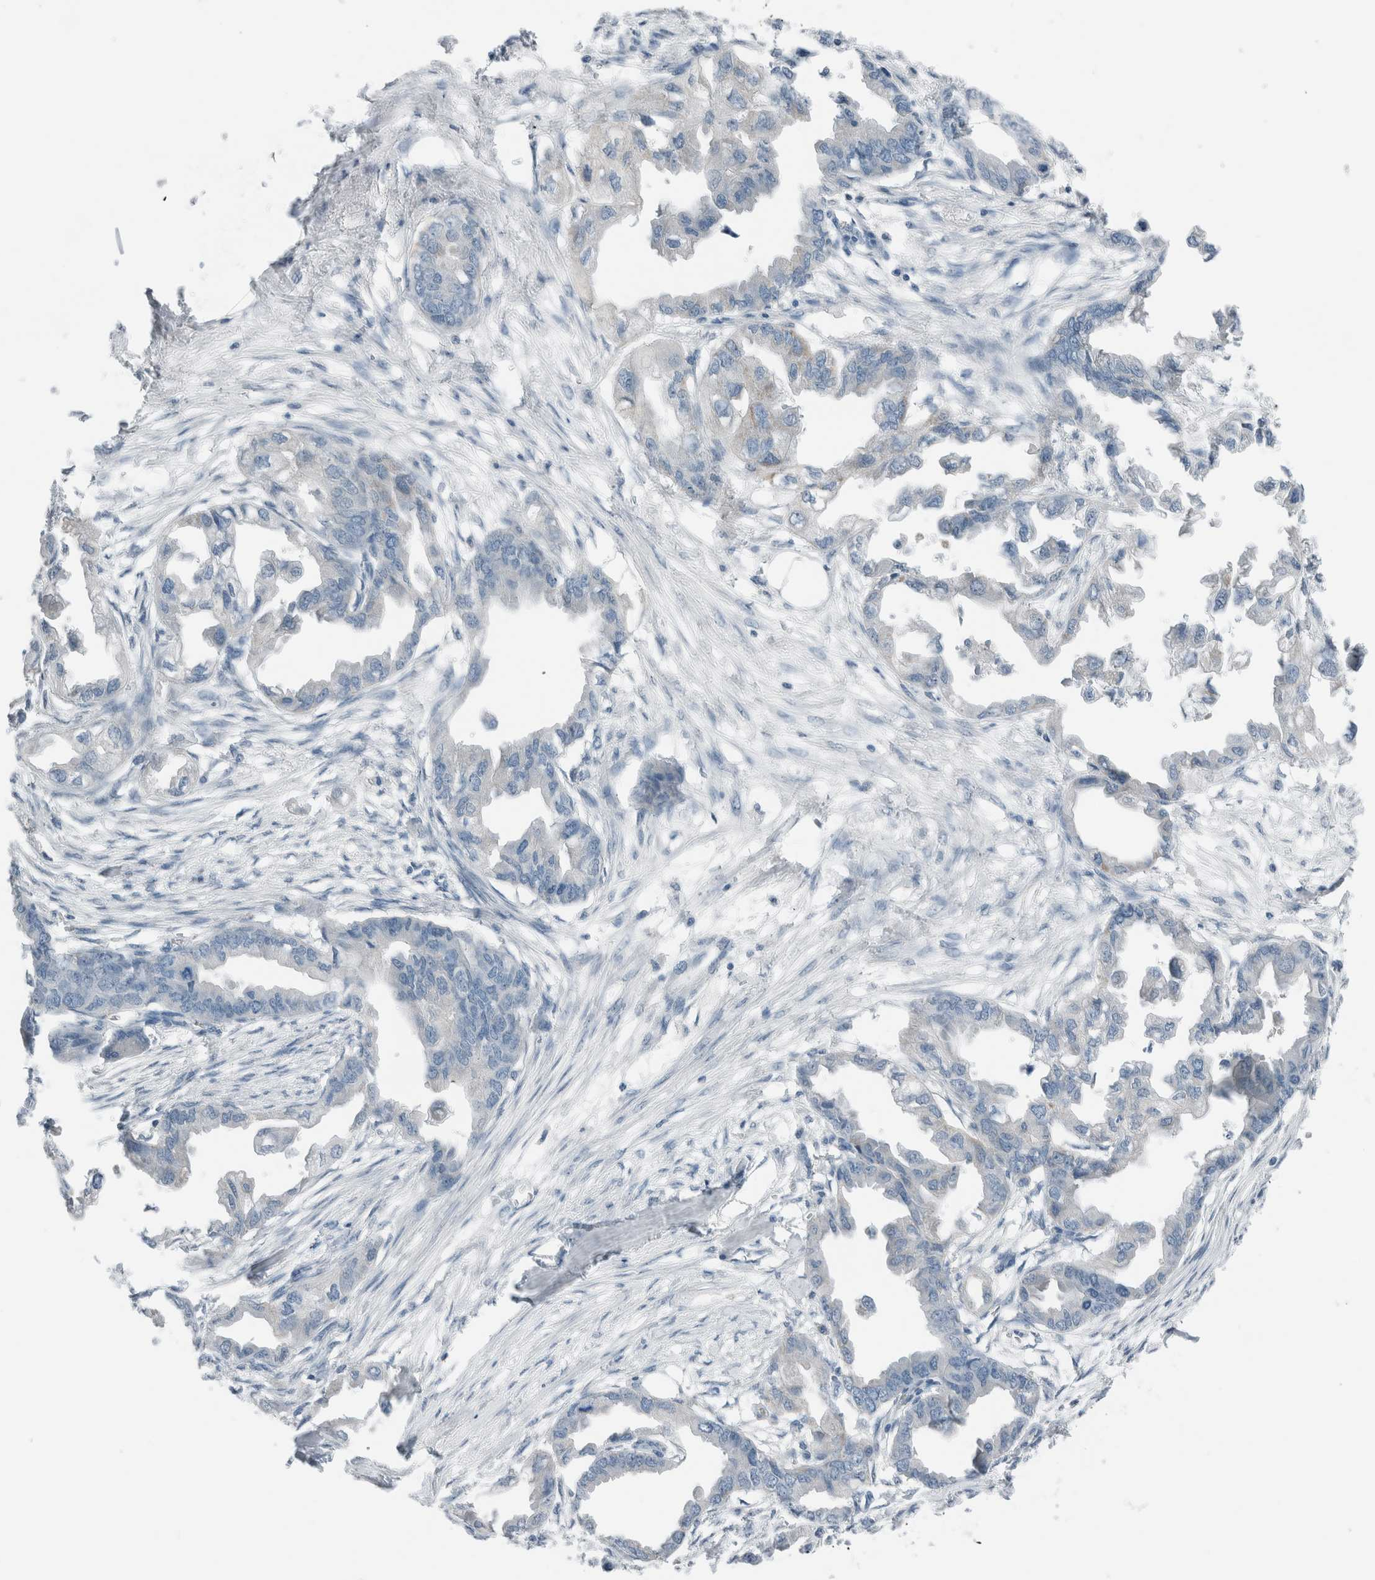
{"staining": {"intensity": "negative", "quantity": "none", "location": "none"}, "tissue": "endometrial cancer", "cell_type": "Tumor cells", "image_type": "cancer", "snomed": [{"axis": "morphology", "description": "Adenocarcinoma, NOS"}, {"axis": "morphology", "description": "Adenocarcinoma, metastatic, NOS"}, {"axis": "topography", "description": "Adipose tissue"}, {"axis": "topography", "description": "Endometrium"}], "caption": "Immunohistochemistry of human endometrial metastatic adenocarcinoma reveals no expression in tumor cells.", "gene": "DUOX1", "patient": {"sex": "female", "age": 67}}